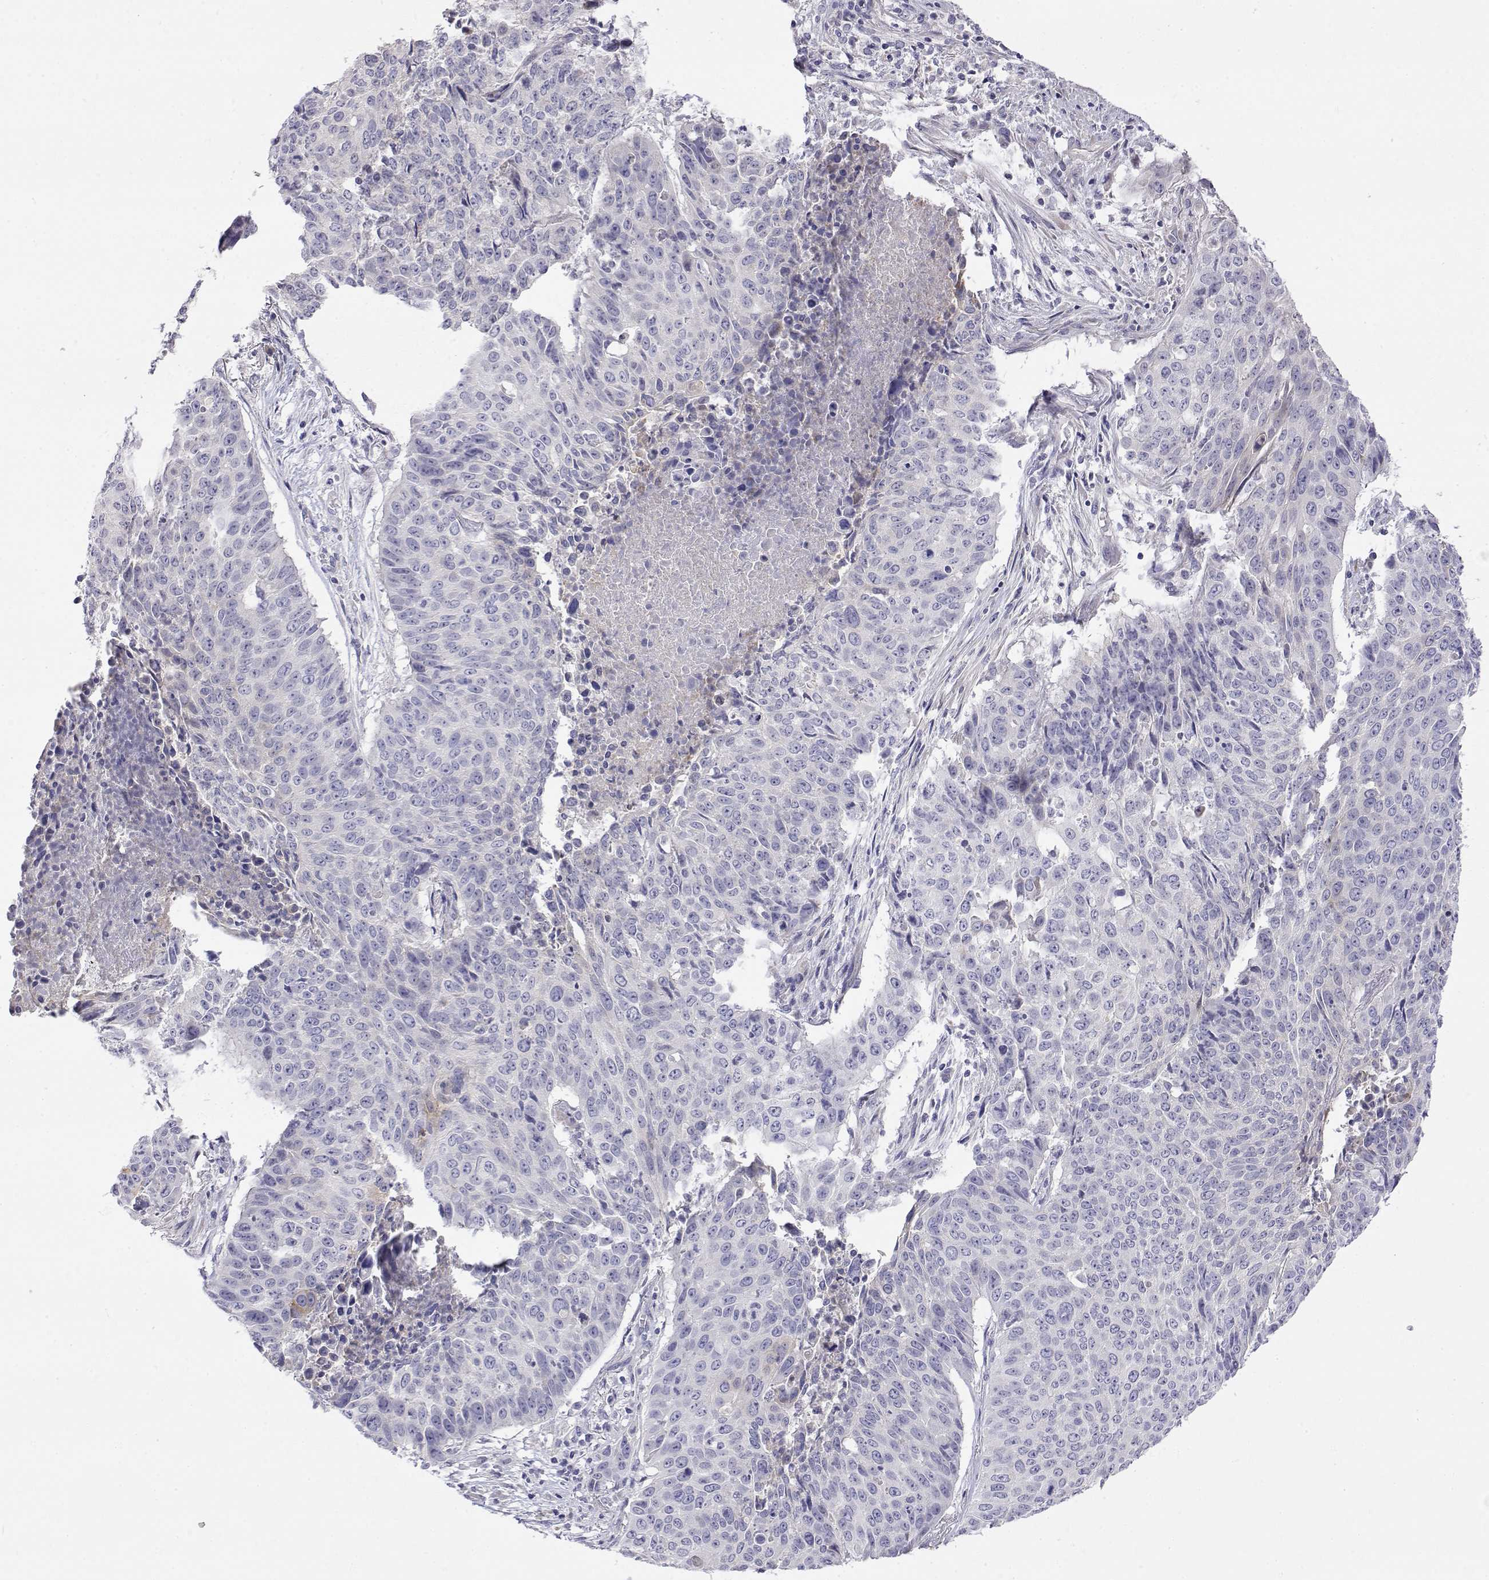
{"staining": {"intensity": "negative", "quantity": "none", "location": "none"}, "tissue": "lung cancer", "cell_type": "Tumor cells", "image_type": "cancer", "snomed": [{"axis": "morphology", "description": "Normal tissue, NOS"}, {"axis": "morphology", "description": "Squamous cell carcinoma, NOS"}, {"axis": "topography", "description": "Bronchus"}, {"axis": "topography", "description": "Lung"}], "caption": "High magnification brightfield microscopy of lung cancer stained with DAB (3,3'-diaminobenzidine) (brown) and counterstained with hematoxylin (blue): tumor cells show no significant staining. (DAB (3,3'-diaminobenzidine) immunohistochemistry with hematoxylin counter stain).", "gene": "LY6D", "patient": {"sex": "male", "age": 64}}